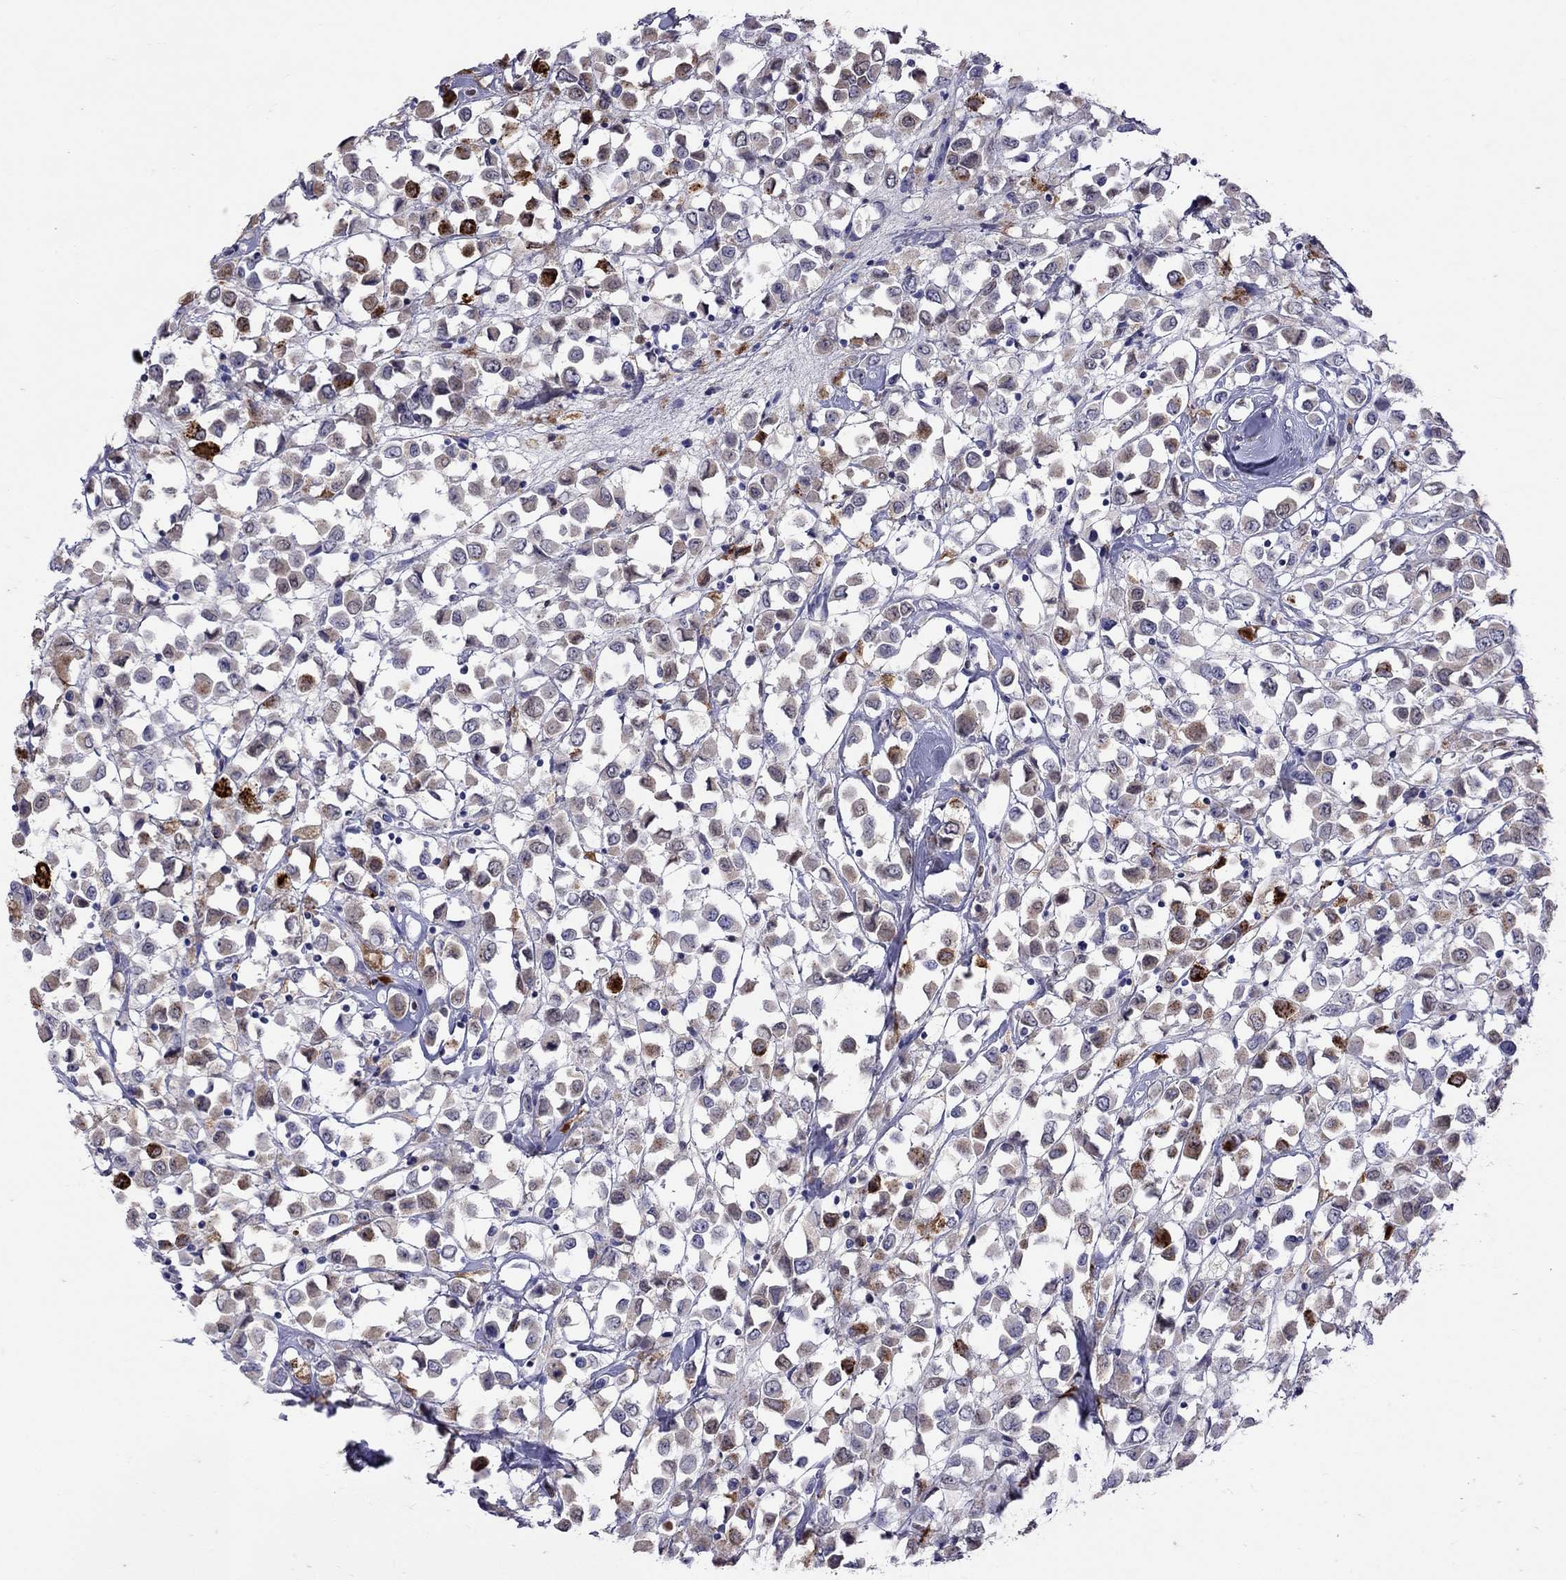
{"staining": {"intensity": "negative", "quantity": "none", "location": "none"}, "tissue": "breast cancer", "cell_type": "Tumor cells", "image_type": "cancer", "snomed": [{"axis": "morphology", "description": "Duct carcinoma"}, {"axis": "topography", "description": "Breast"}], "caption": "The image reveals no staining of tumor cells in intraductal carcinoma (breast).", "gene": "SERPINA3", "patient": {"sex": "female", "age": 61}}